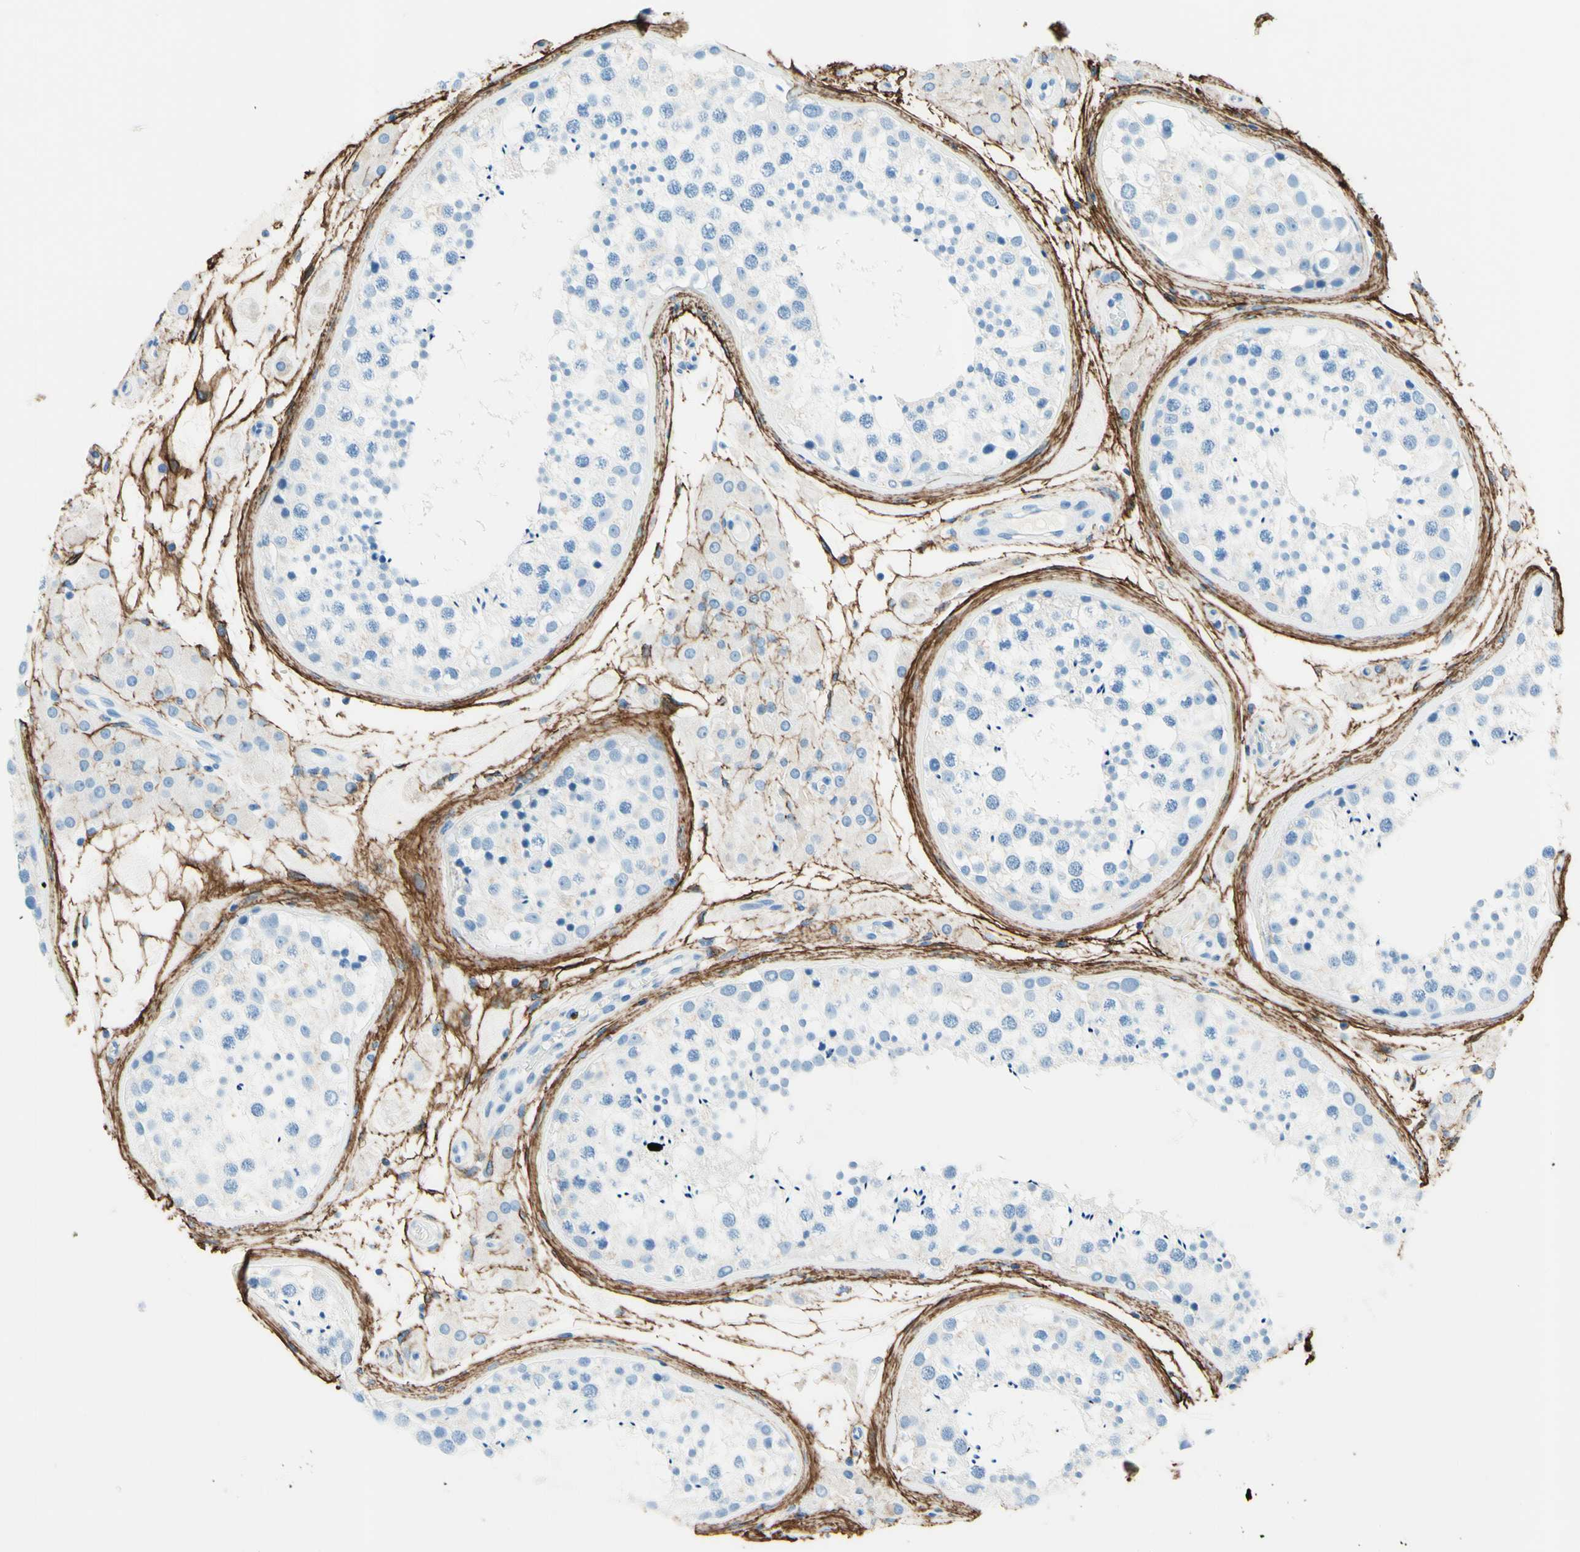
{"staining": {"intensity": "negative", "quantity": "none", "location": "none"}, "tissue": "testis", "cell_type": "Cells in seminiferous ducts", "image_type": "normal", "snomed": [{"axis": "morphology", "description": "Normal tissue, NOS"}, {"axis": "topography", "description": "Testis"}], "caption": "High power microscopy image of an IHC histopathology image of normal testis, revealing no significant expression in cells in seminiferous ducts.", "gene": "MFAP5", "patient": {"sex": "male", "age": 46}}